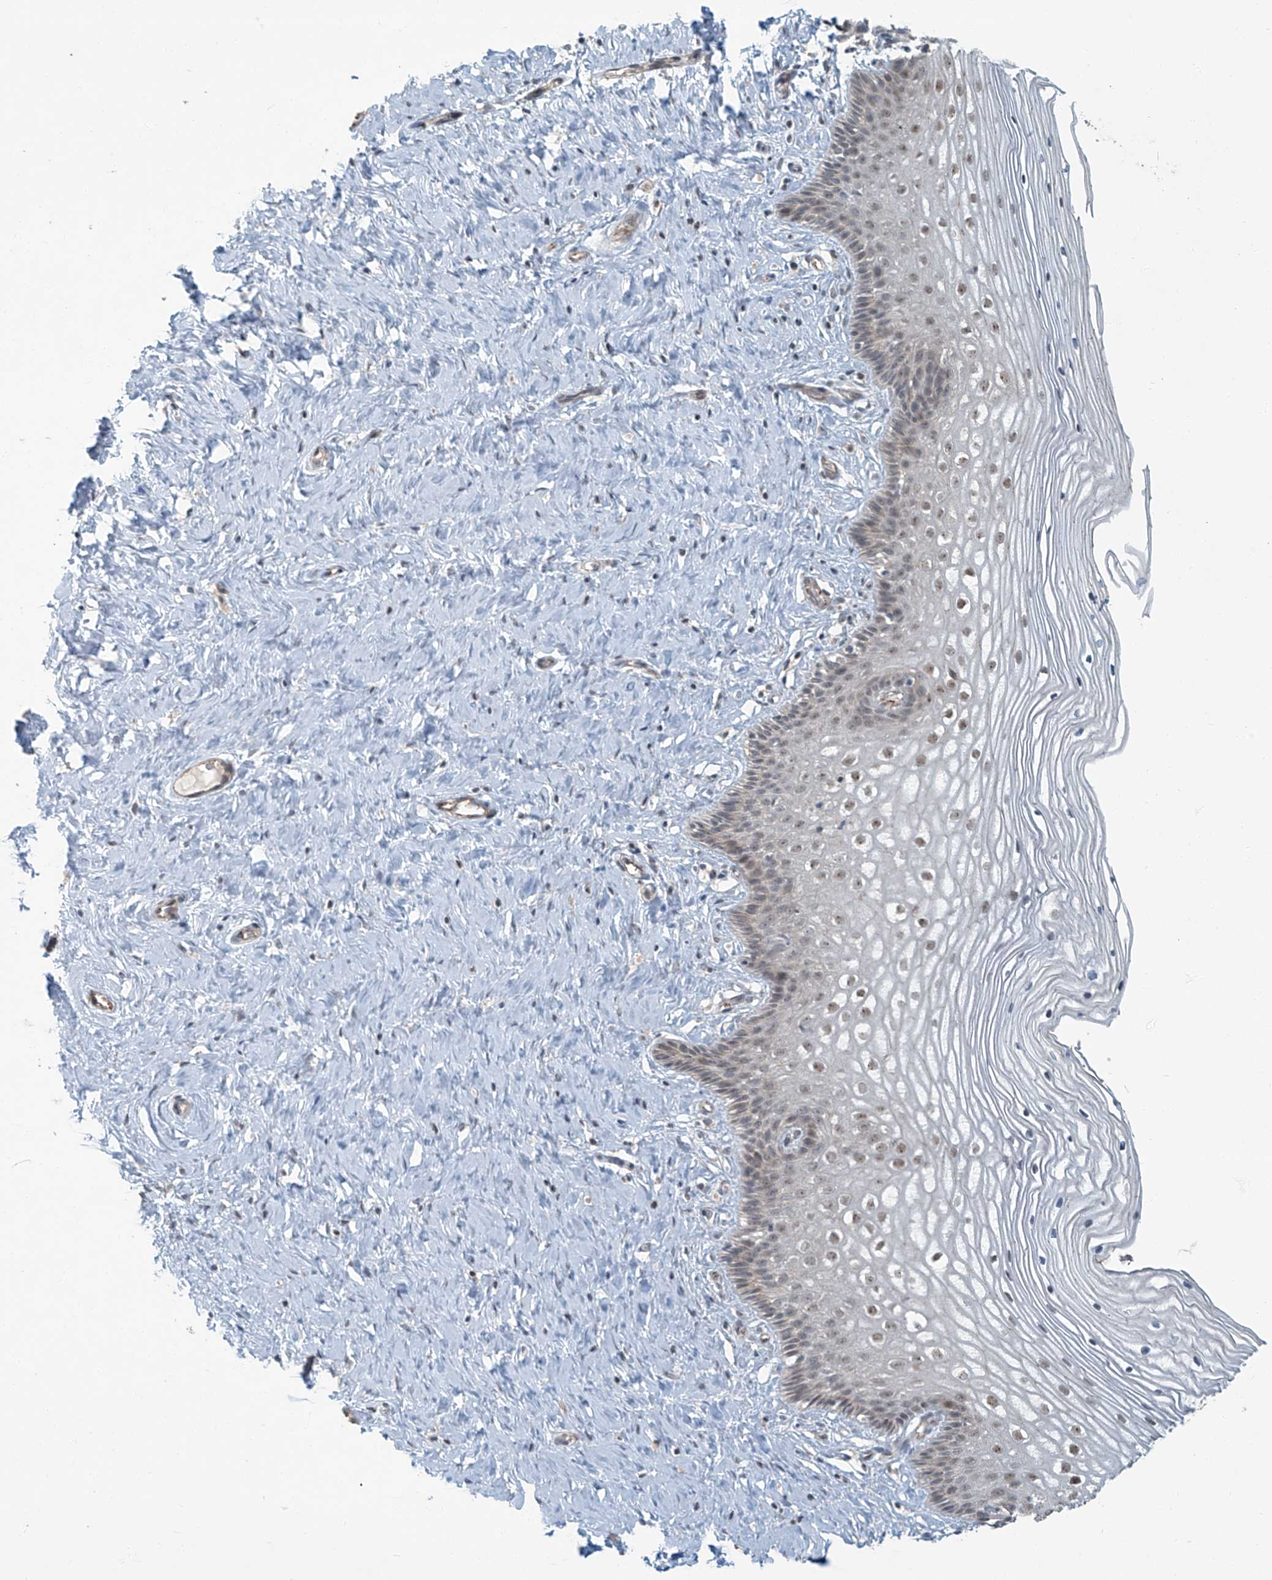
{"staining": {"intensity": "moderate", "quantity": ">75%", "location": "cytoplasmic/membranous"}, "tissue": "cervix", "cell_type": "Glandular cells", "image_type": "normal", "snomed": [{"axis": "morphology", "description": "Normal tissue, NOS"}, {"axis": "topography", "description": "Cervix"}], "caption": "IHC photomicrograph of benign cervix stained for a protein (brown), which reveals medium levels of moderate cytoplasmic/membranous positivity in about >75% of glandular cells.", "gene": "ZNF16", "patient": {"sex": "female", "age": 33}}